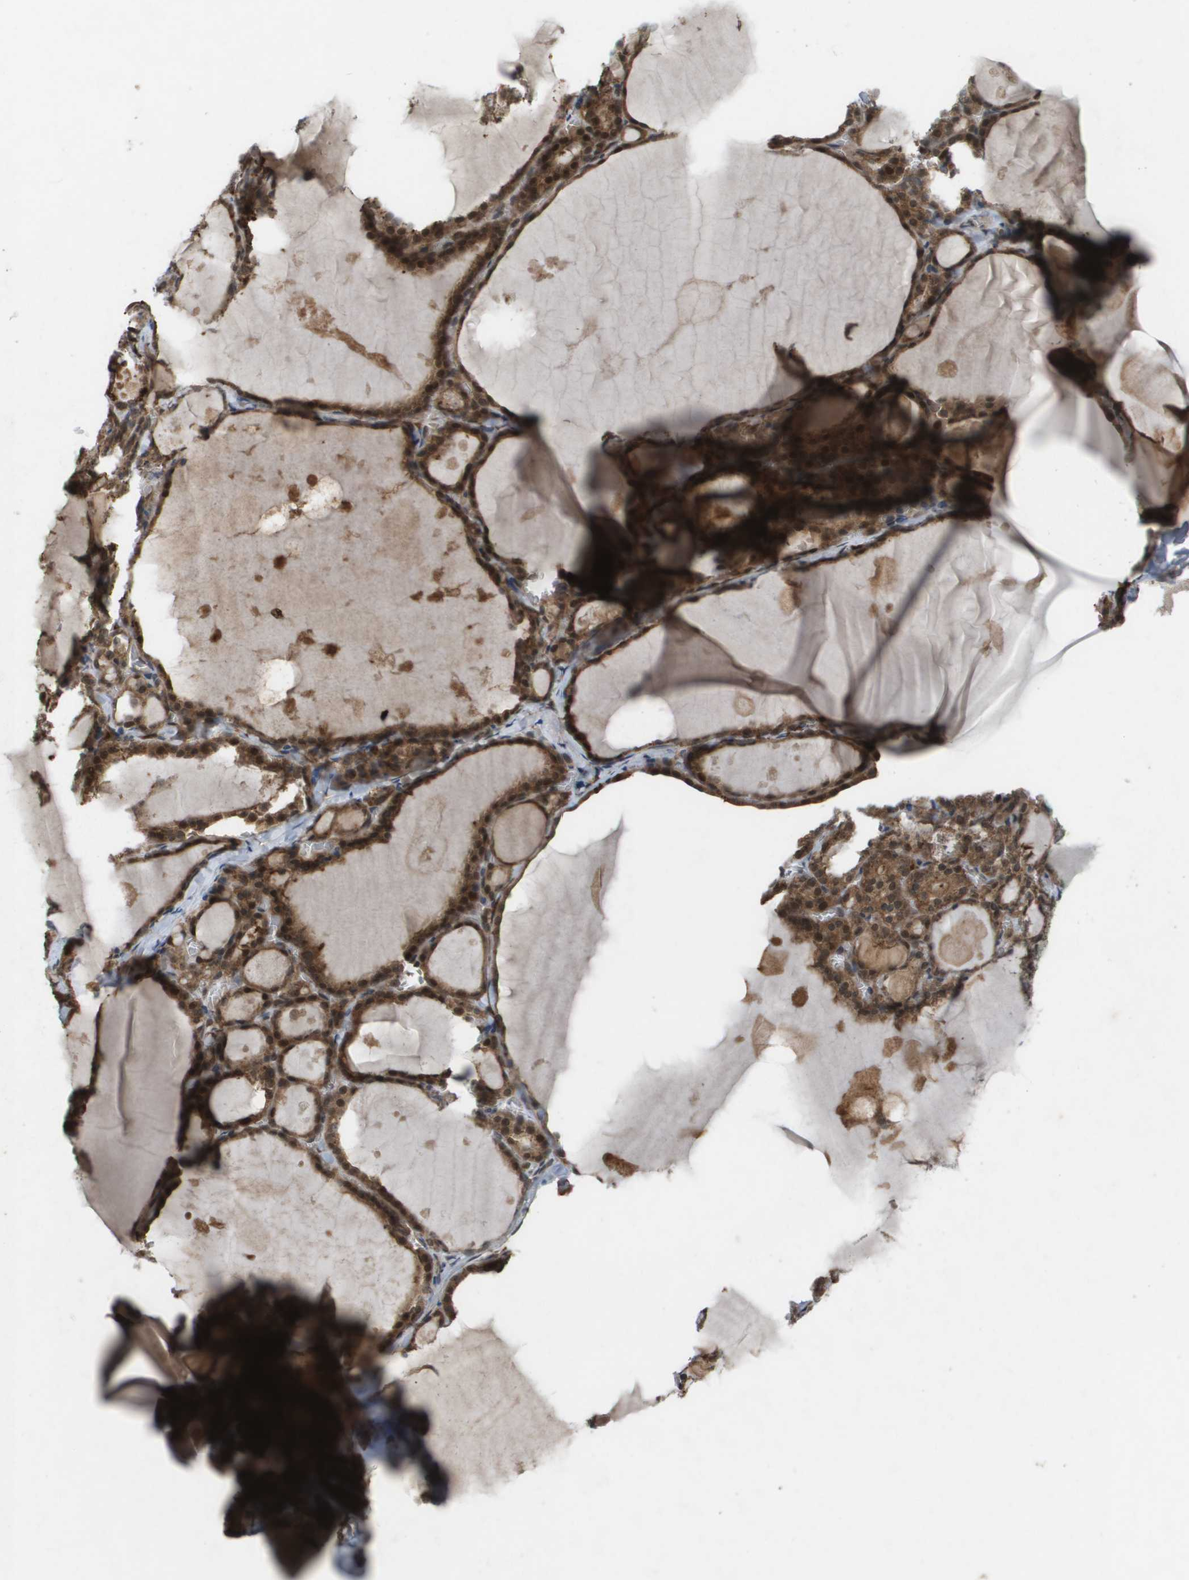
{"staining": {"intensity": "moderate", "quantity": ">75%", "location": "cytoplasmic/membranous,nuclear"}, "tissue": "thyroid gland", "cell_type": "Glandular cells", "image_type": "normal", "snomed": [{"axis": "morphology", "description": "Normal tissue, NOS"}, {"axis": "topography", "description": "Thyroid gland"}], "caption": "Unremarkable thyroid gland shows moderate cytoplasmic/membranous,nuclear expression in about >75% of glandular cells, visualized by immunohistochemistry. Using DAB (3,3'-diaminobenzidine) (brown) and hematoxylin (blue) stains, captured at high magnification using brightfield microscopy.", "gene": "PALD1", "patient": {"sex": "male", "age": 56}}